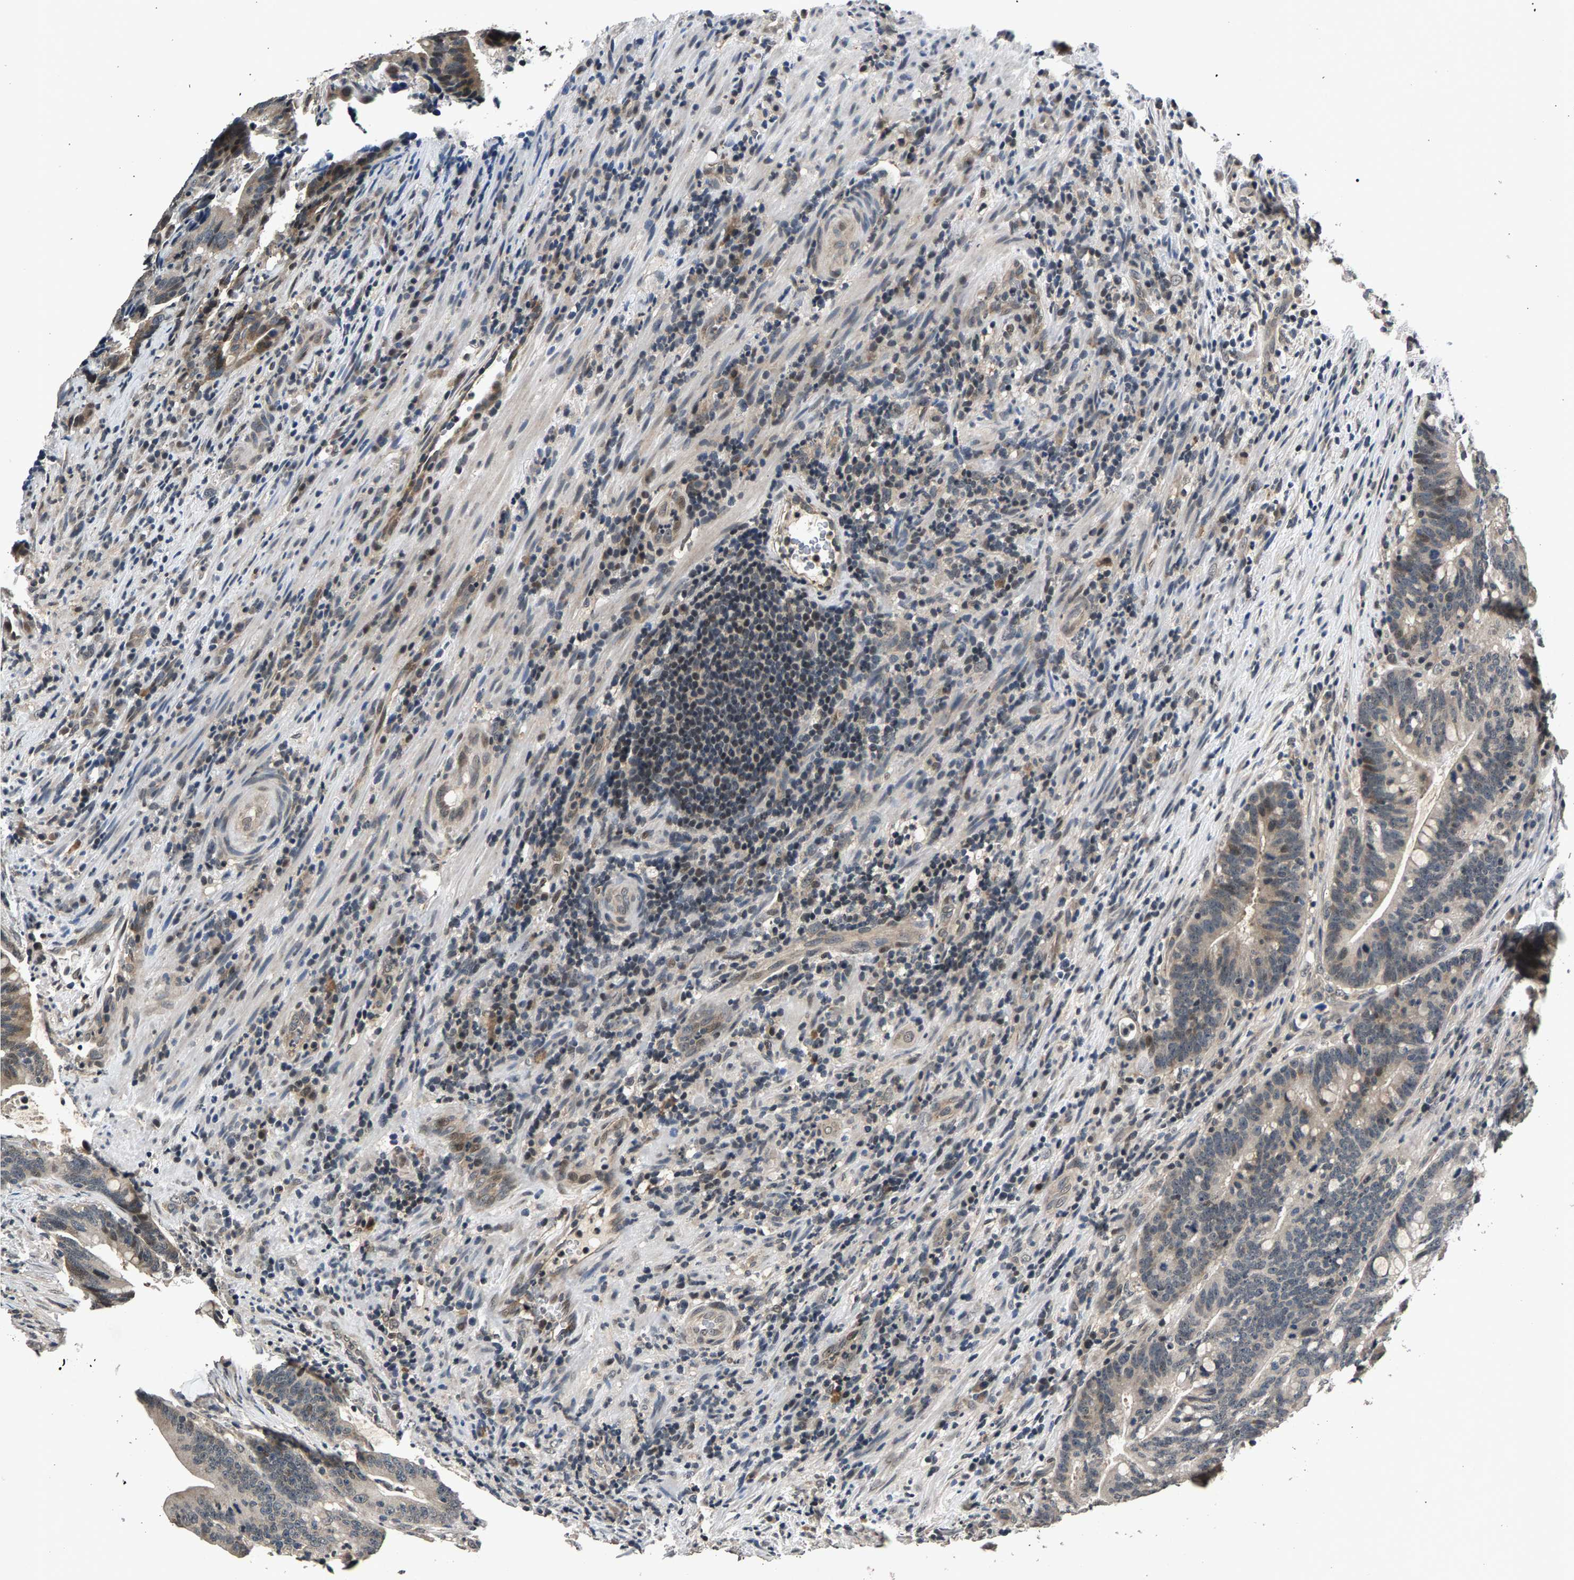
{"staining": {"intensity": "weak", "quantity": "<25%", "location": "nuclear"}, "tissue": "colorectal cancer", "cell_type": "Tumor cells", "image_type": "cancer", "snomed": [{"axis": "morphology", "description": "Adenocarcinoma, NOS"}, {"axis": "topography", "description": "Colon"}], "caption": "The photomicrograph reveals no staining of tumor cells in colorectal adenocarcinoma. (DAB IHC, high magnification).", "gene": "RBM33", "patient": {"sex": "female", "age": 66}}